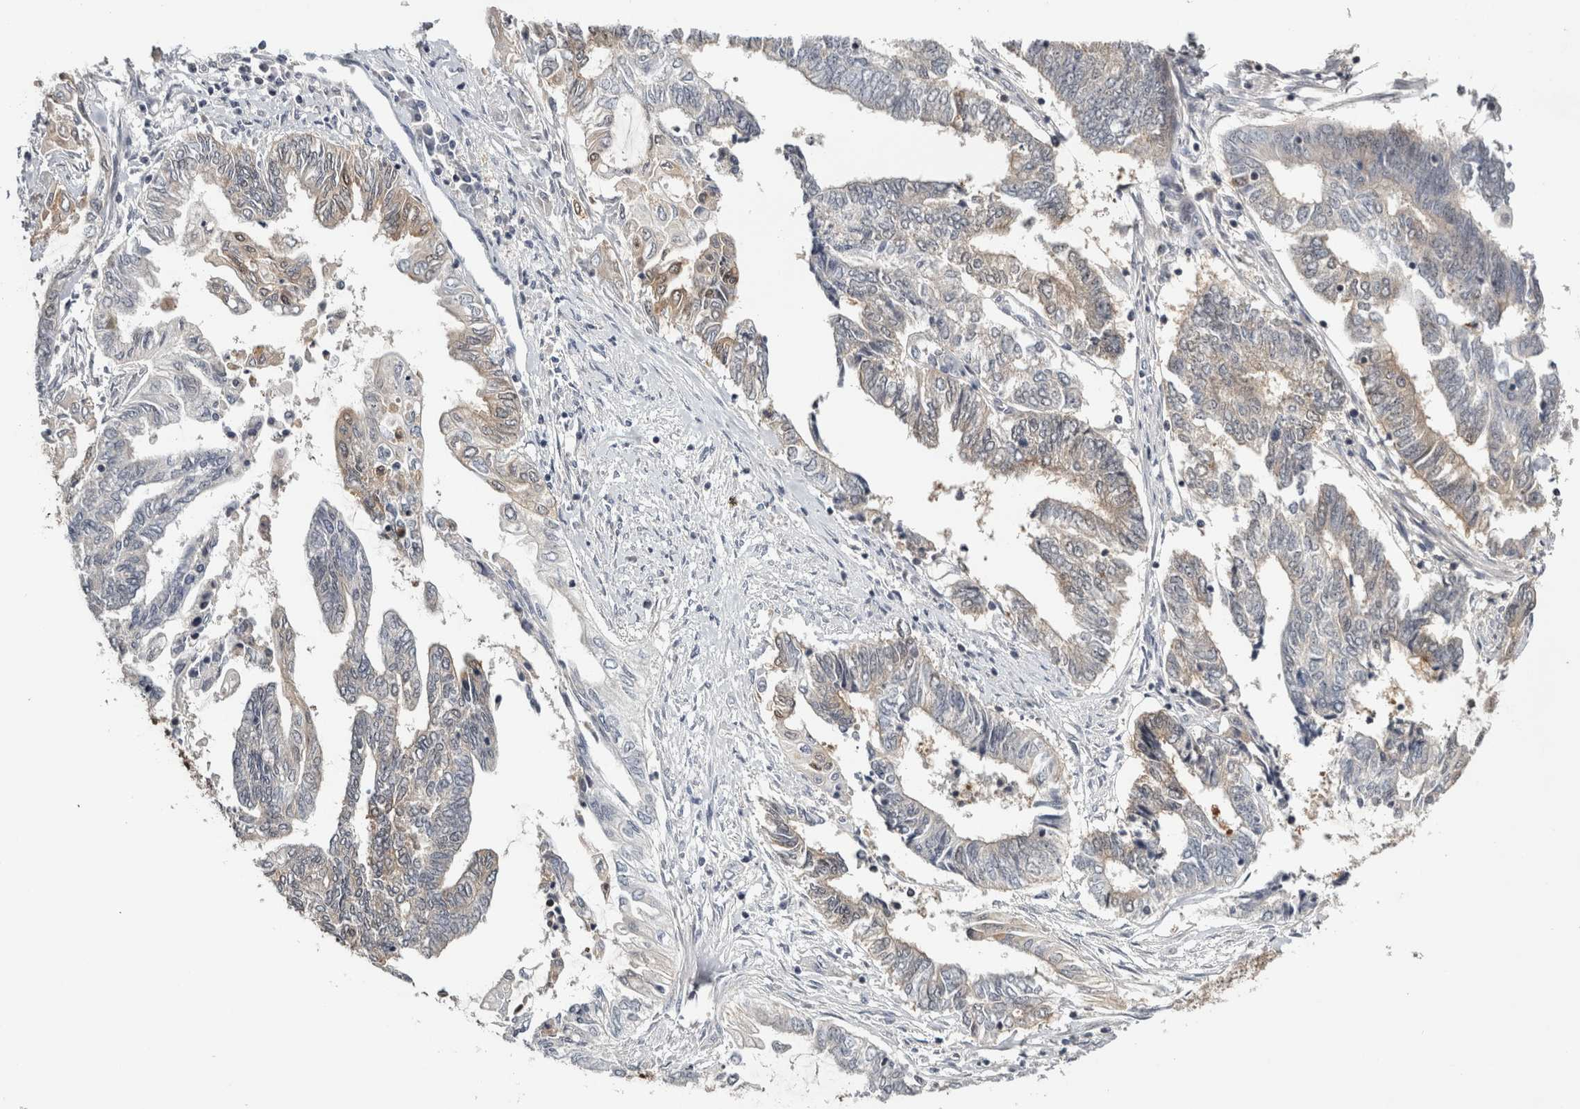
{"staining": {"intensity": "weak", "quantity": "<25%", "location": "cytoplasmic/membranous"}, "tissue": "endometrial cancer", "cell_type": "Tumor cells", "image_type": "cancer", "snomed": [{"axis": "morphology", "description": "Adenocarcinoma, NOS"}, {"axis": "topography", "description": "Uterus"}, {"axis": "topography", "description": "Endometrium"}], "caption": "Tumor cells show no significant positivity in adenocarcinoma (endometrial). (DAB (3,3'-diaminobenzidine) IHC visualized using brightfield microscopy, high magnification).", "gene": "ACAT2", "patient": {"sex": "female", "age": 70}}